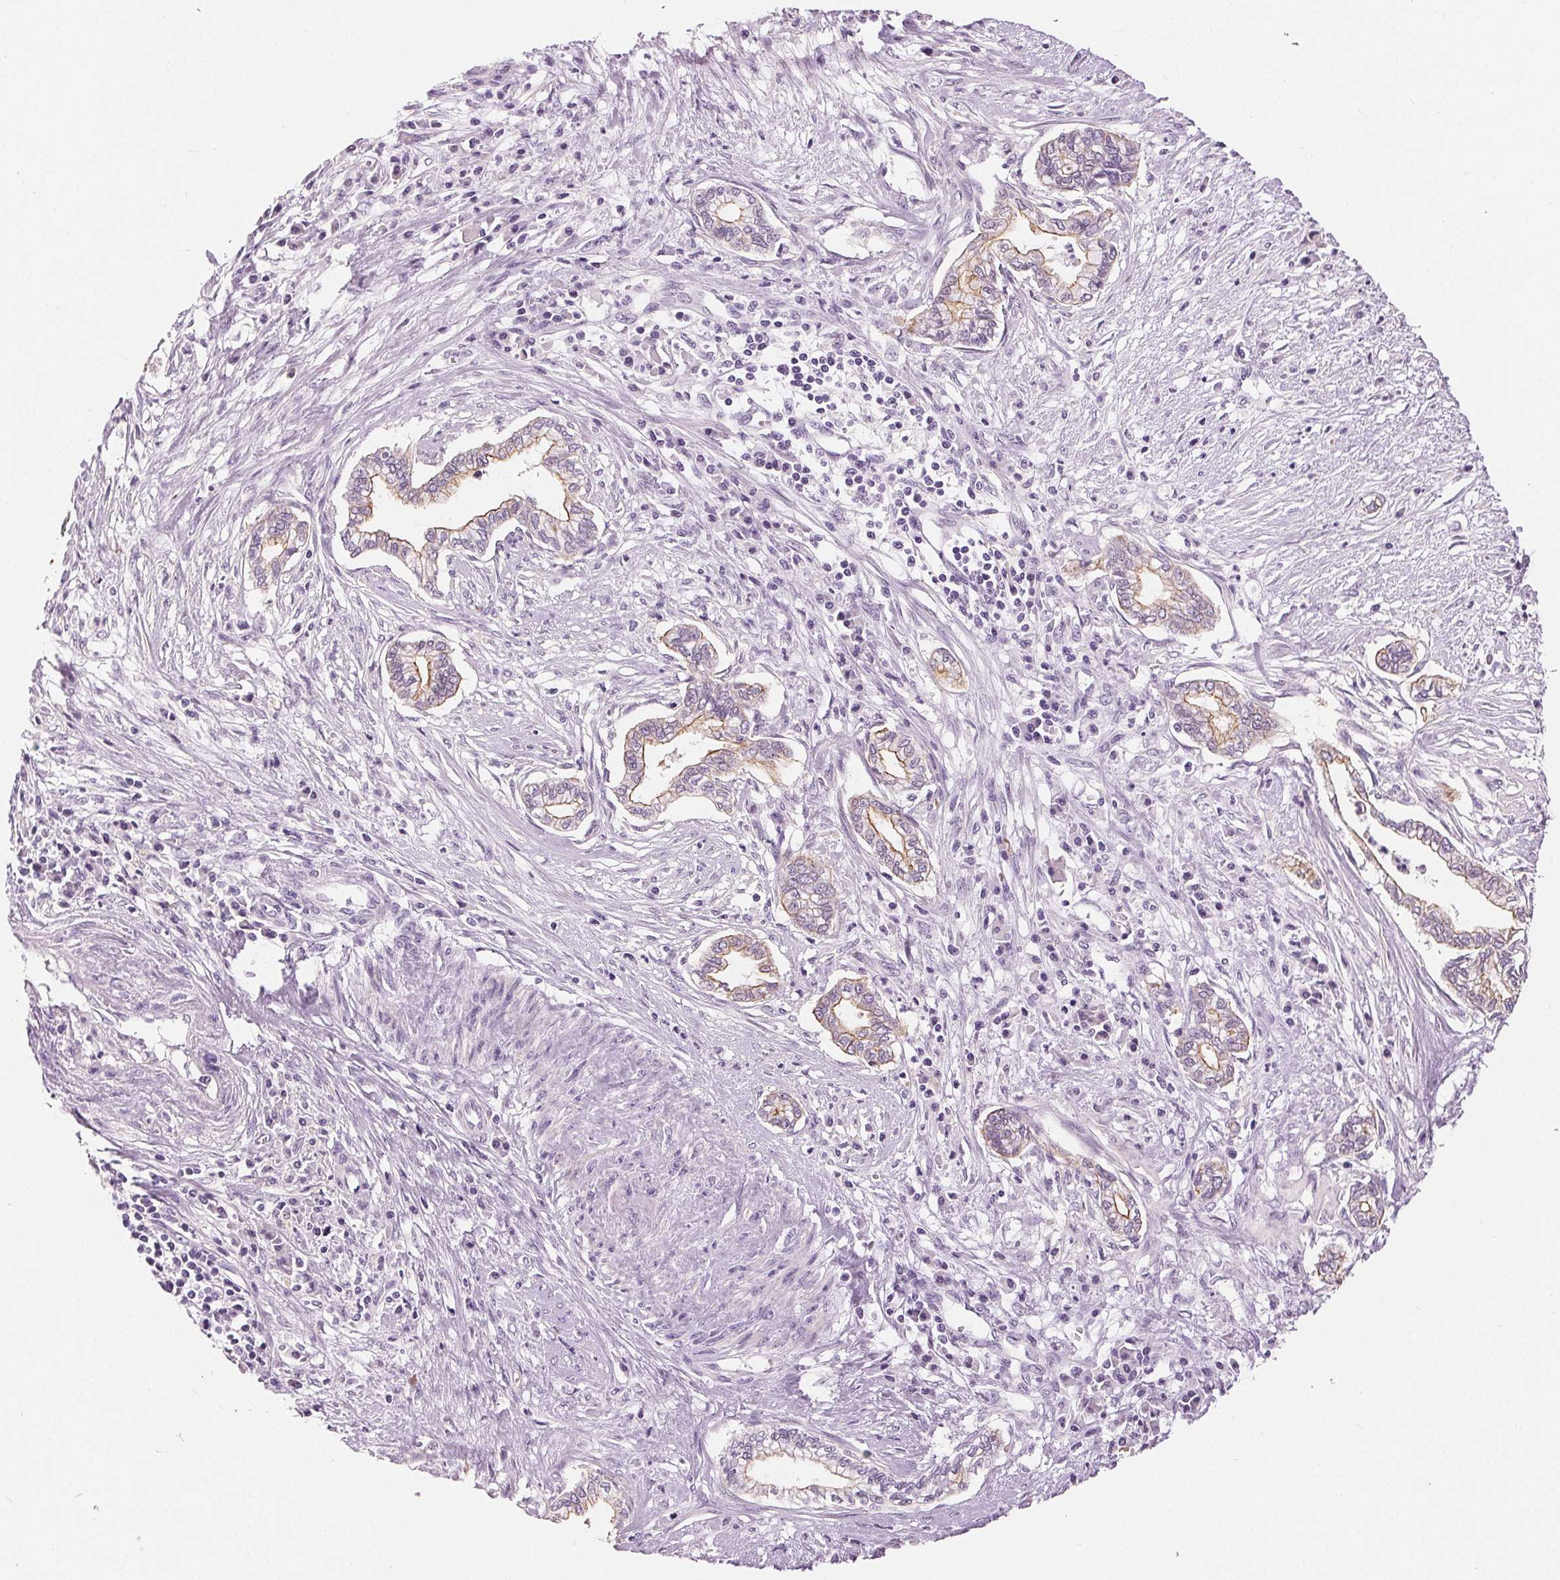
{"staining": {"intensity": "weak", "quantity": "25%-75%", "location": "cytoplasmic/membranous"}, "tissue": "cervical cancer", "cell_type": "Tumor cells", "image_type": "cancer", "snomed": [{"axis": "morphology", "description": "Adenocarcinoma, NOS"}, {"axis": "topography", "description": "Cervix"}], "caption": "DAB (3,3'-diaminobenzidine) immunohistochemical staining of cervical cancer (adenocarcinoma) displays weak cytoplasmic/membranous protein positivity in approximately 25%-75% of tumor cells.", "gene": "MISP", "patient": {"sex": "female", "age": 62}}